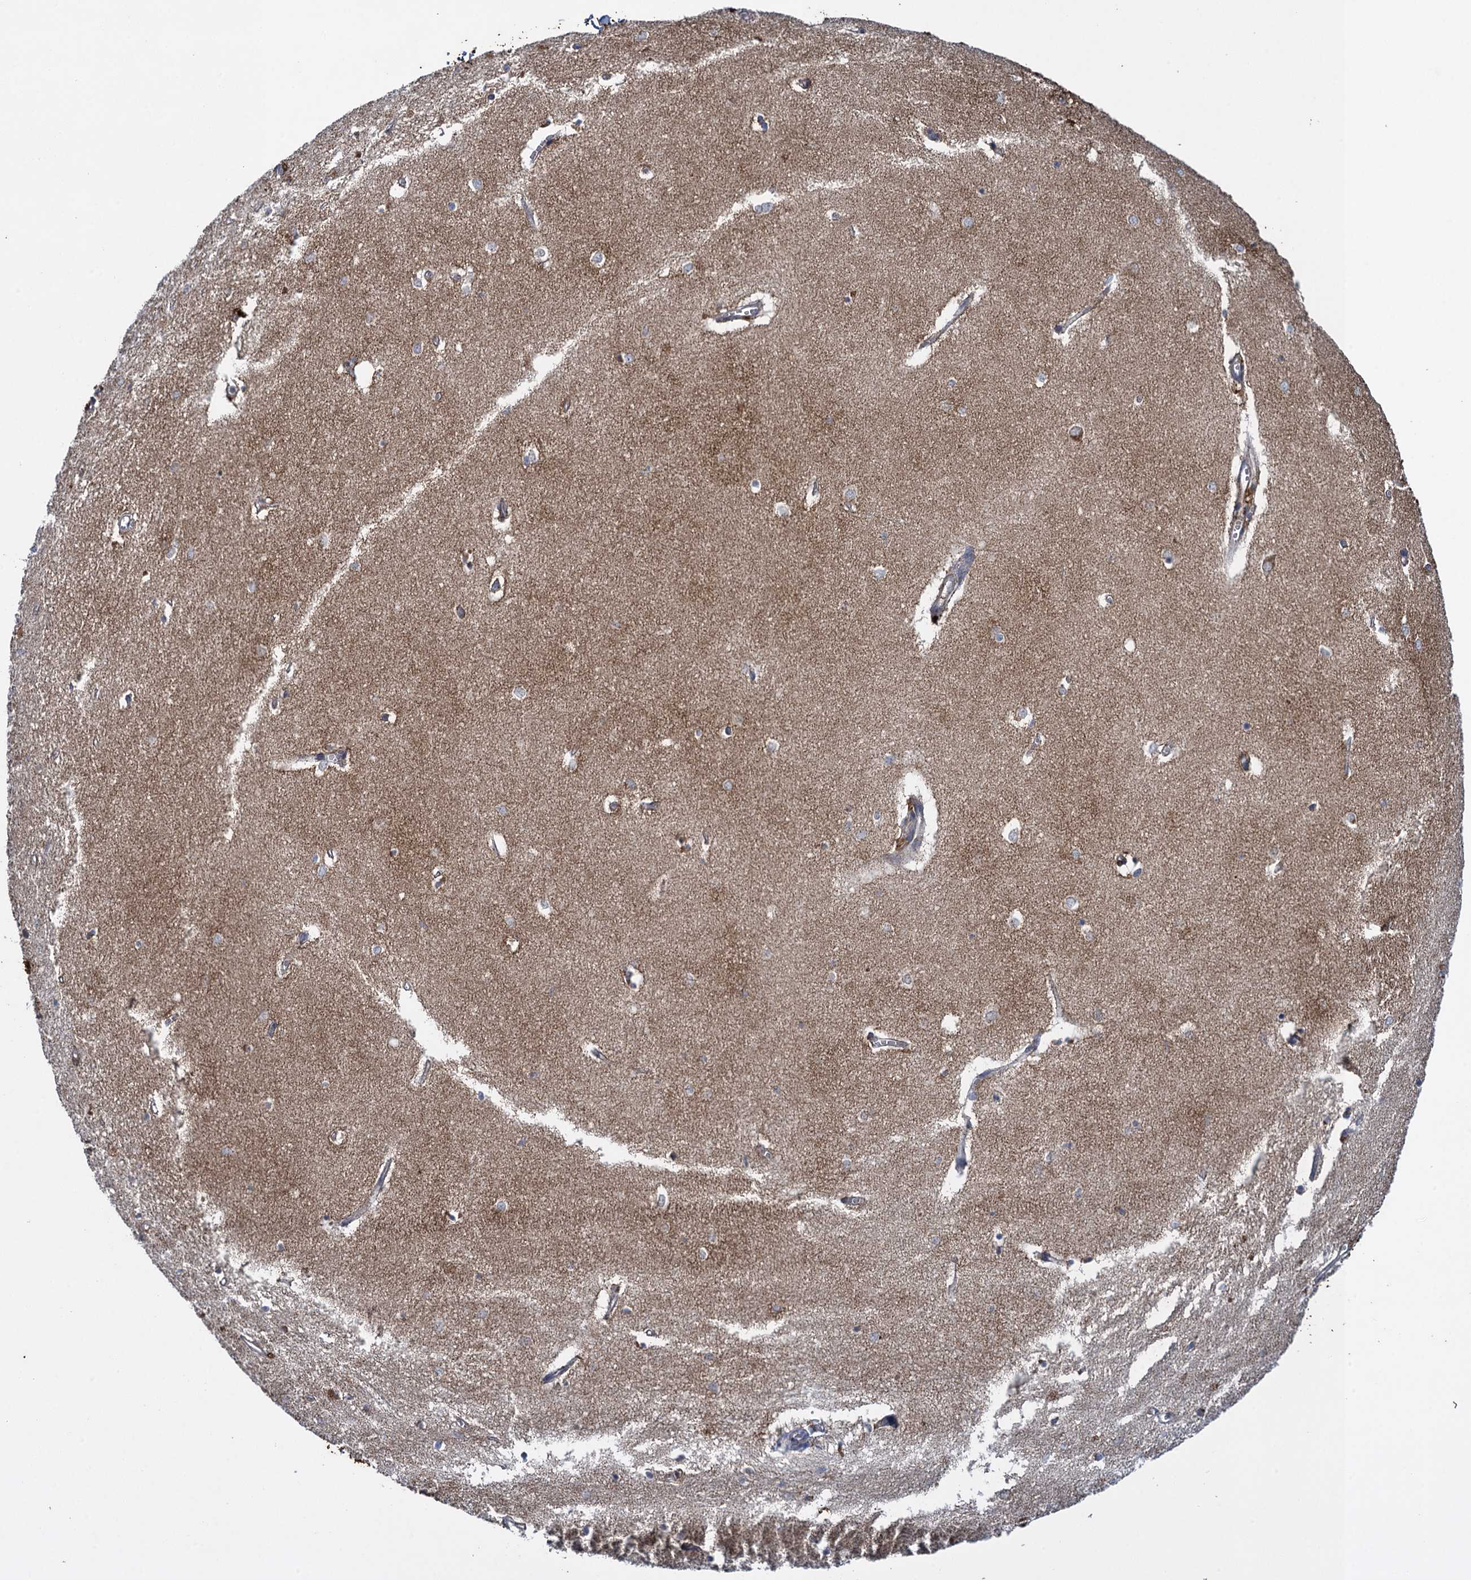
{"staining": {"intensity": "moderate", "quantity": "<25%", "location": "cytoplasmic/membranous"}, "tissue": "hippocampus", "cell_type": "Glial cells", "image_type": "normal", "snomed": [{"axis": "morphology", "description": "Normal tissue, NOS"}, {"axis": "topography", "description": "Hippocampus"}], "caption": "A high-resolution histopathology image shows immunohistochemistry staining of benign hippocampus, which shows moderate cytoplasmic/membranous positivity in about <25% of glial cells.", "gene": "TXNDC11", "patient": {"sex": "female", "age": 64}}